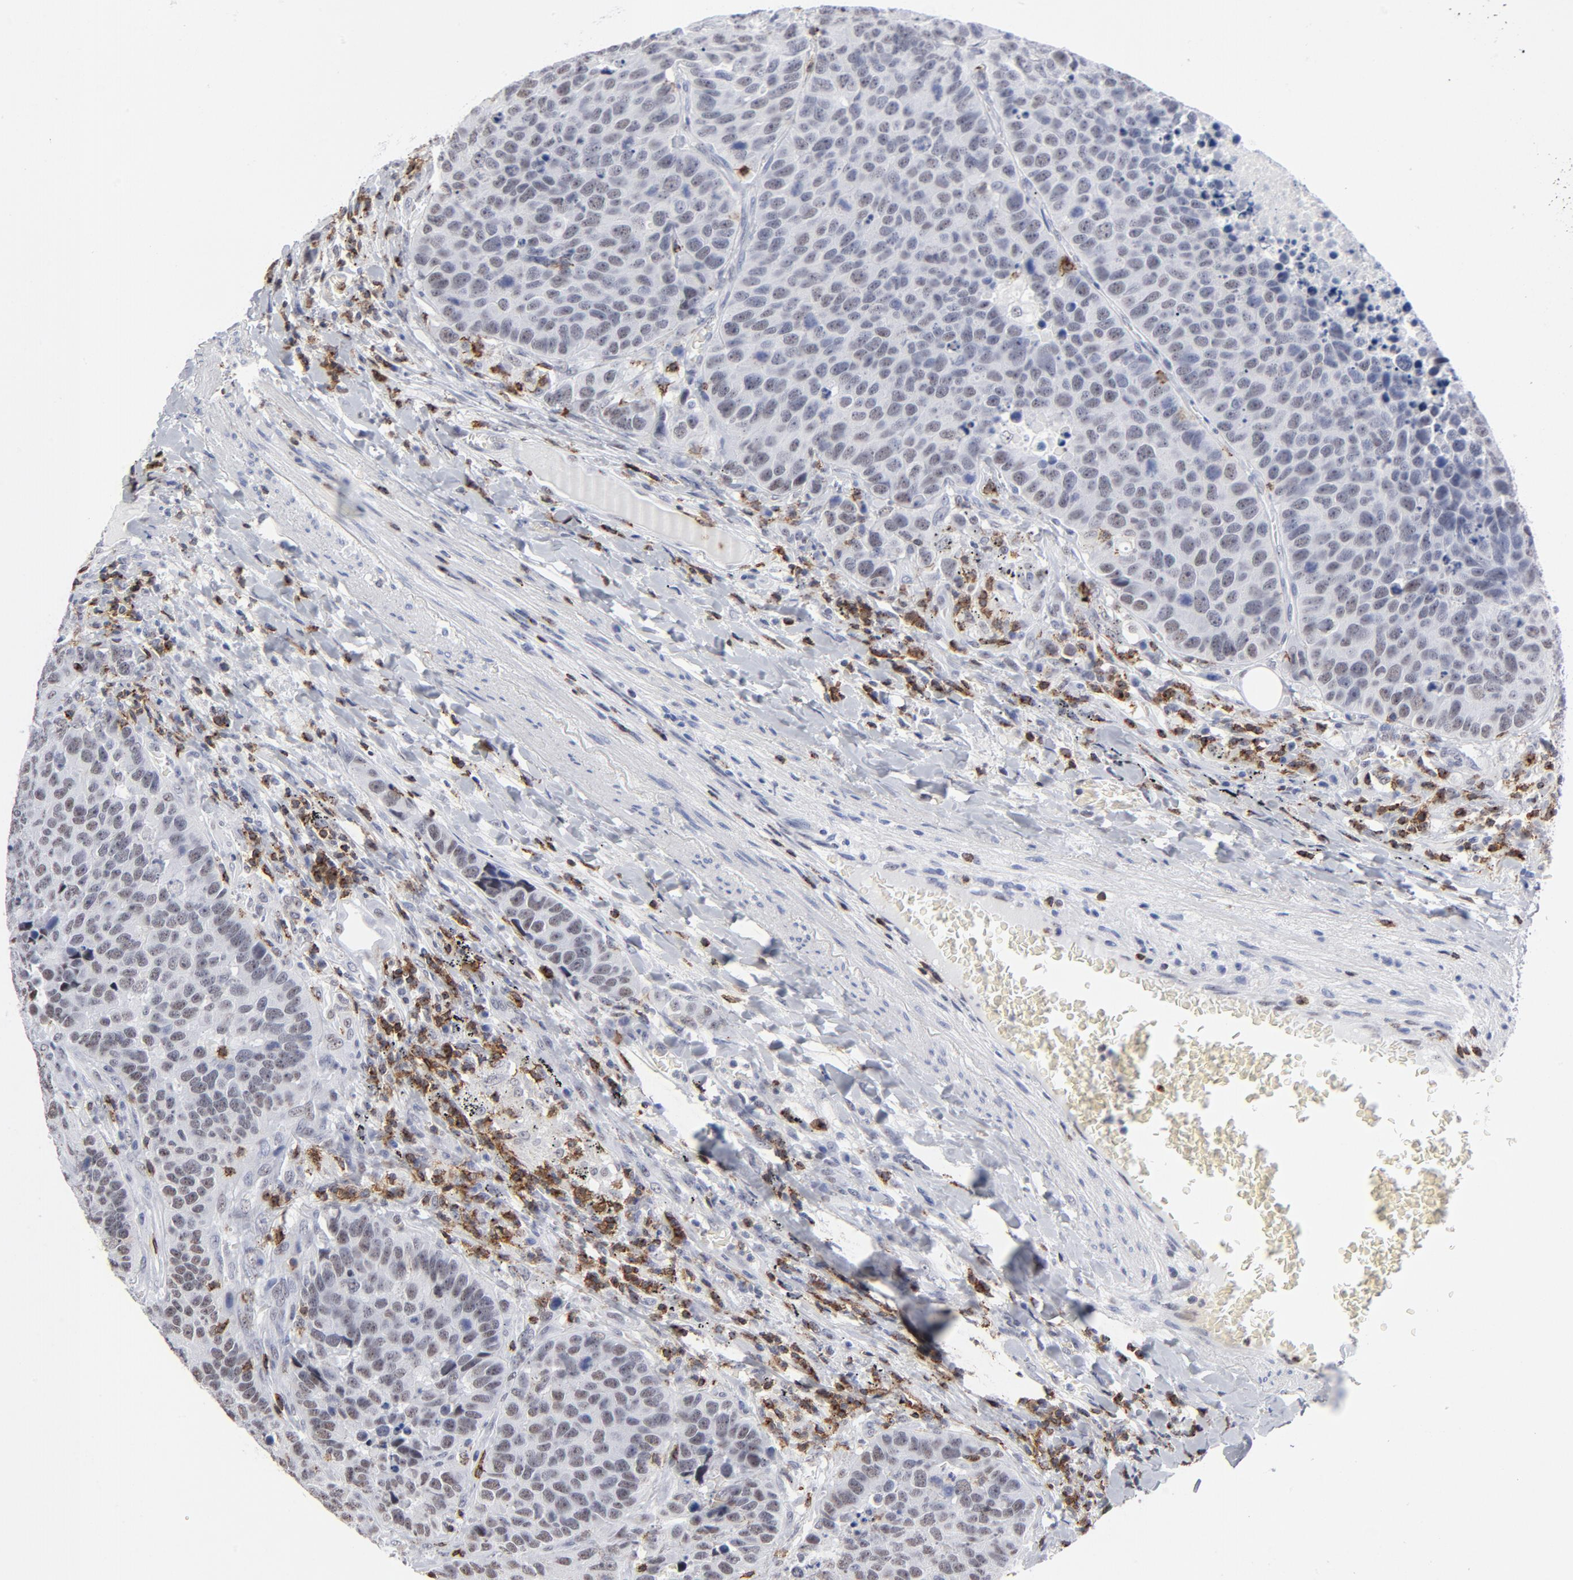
{"staining": {"intensity": "weak", "quantity": "25%-75%", "location": "nuclear"}, "tissue": "carcinoid", "cell_type": "Tumor cells", "image_type": "cancer", "snomed": [{"axis": "morphology", "description": "Carcinoid, malignant, NOS"}, {"axis": "topography", "description": "Lung"}], "caption": "Immunohistochemistry micrograph of neoplastic tissue: human carcinoid stained using immunohistochemistry (IHC) reveals low levels of weak protein expression localized specifically in the nuclear of tumor cells, appearing as a nuclear brown color.", "gene": "CD2", "patient": {"sex": "male", "age": 60}}